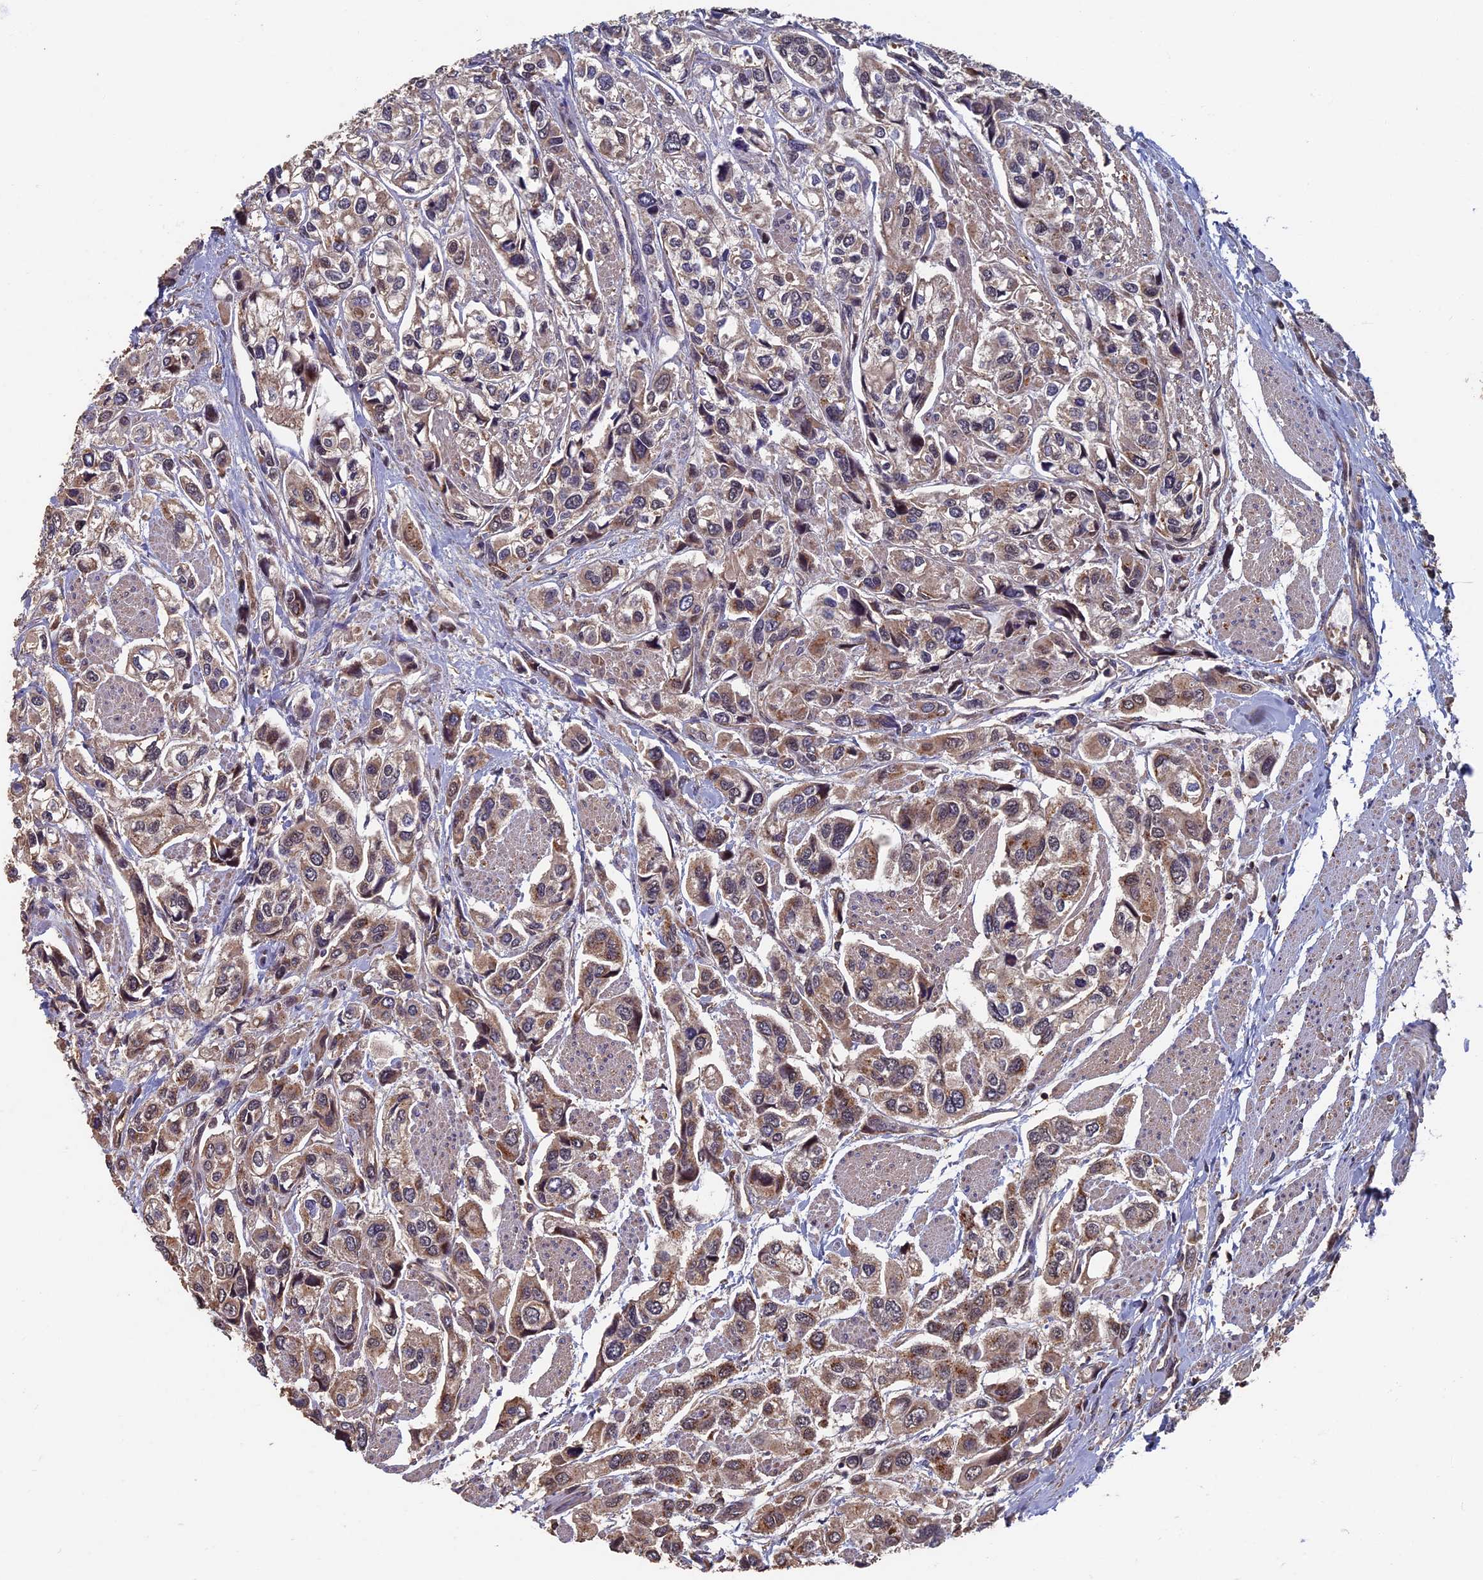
{"staining": {"intensity": "weak", "quantity": "25%-75%", "location": "cytoplasmic/membranous"}, "tissue": "urothelial cancer", "cell_type": "Tumor cells", "image_type": "cancer", "snomed": [{"axis": "morphology", "description": "Urothelial carcinoma, High grade"}, {"axis": "topography", "description": "Urinary bladder"}], "caption": "An image showing weak cytoplasmic/membranous staining in approximately 25%-75% of tumor cells in high-grade urothelial carcinoma, as visualized by brown immunohistochemical staining.", "gene": "RASGRF1", "patient": {"sex": "male", "age": 67}}